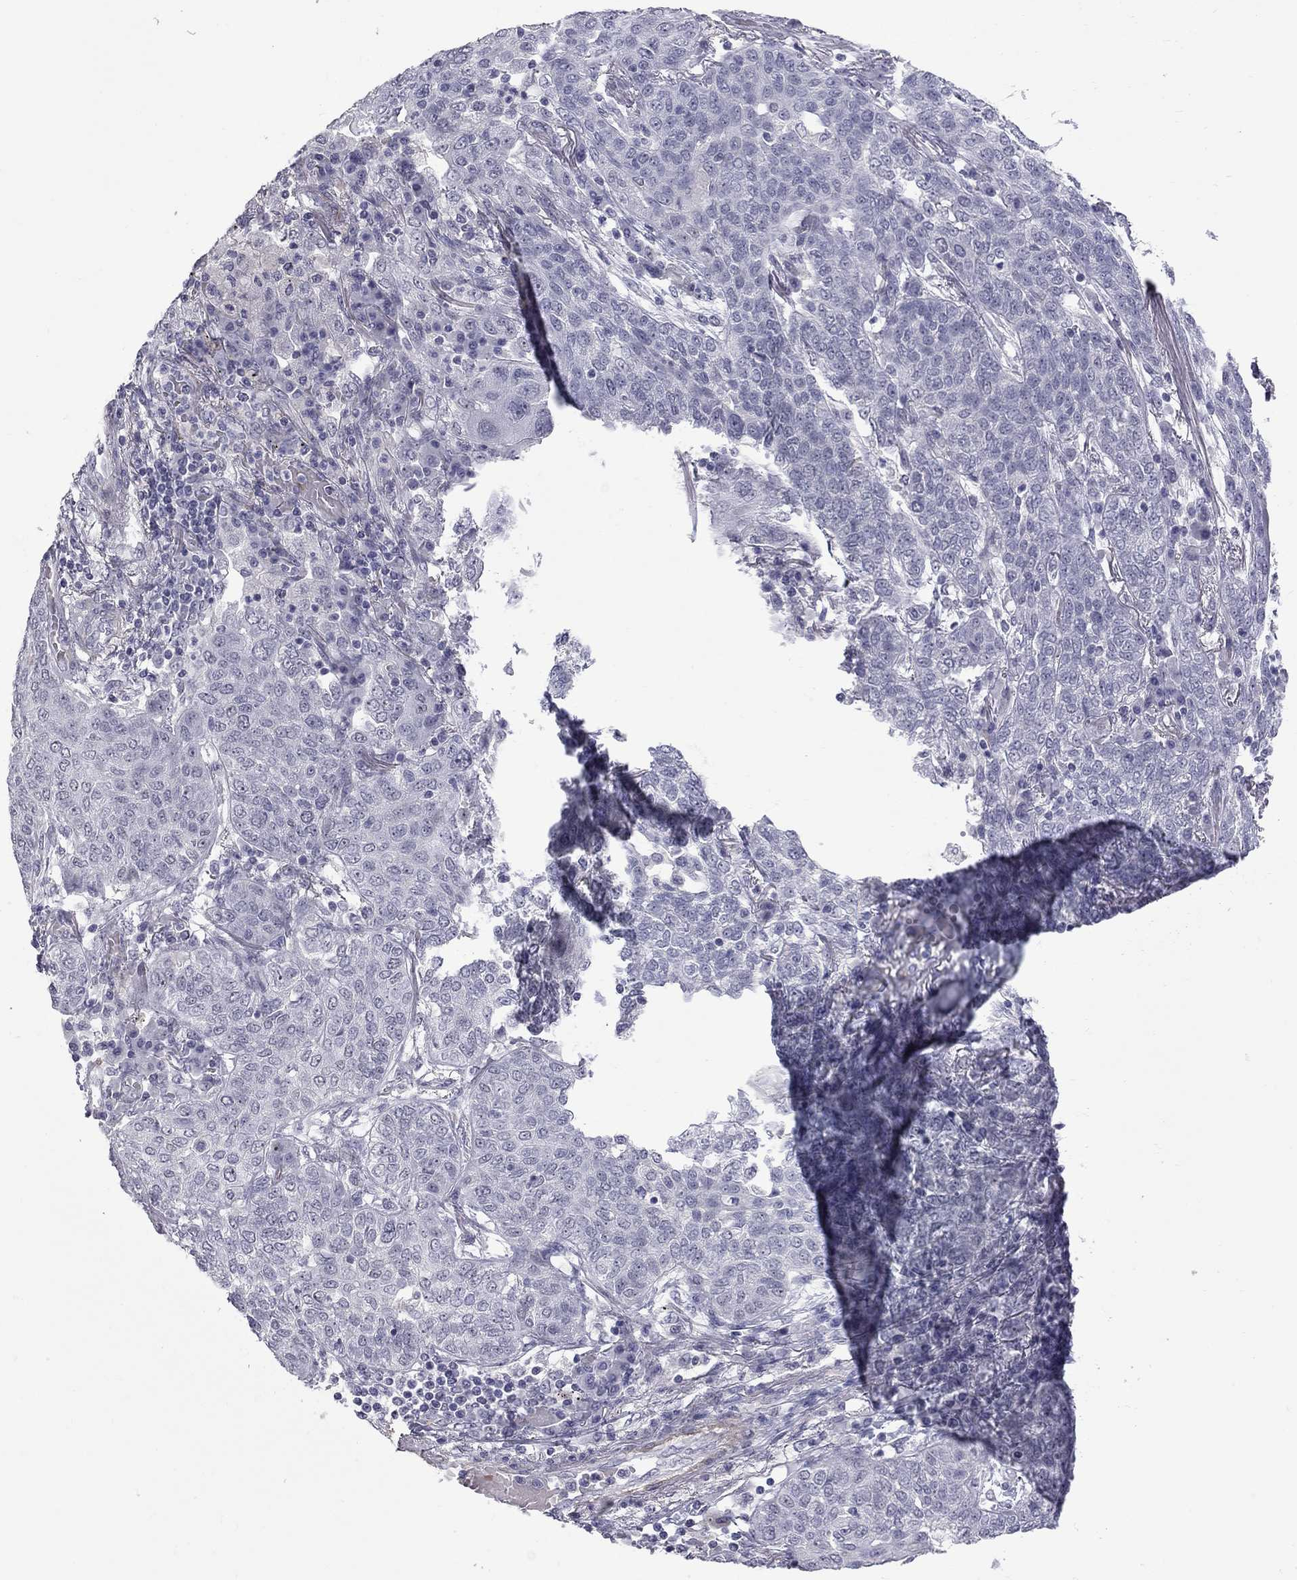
{"staining": {"intensity": "negative", "quantity": "none", "location": "none"}, "tissue": "lung cancer", "cell_type": "Tumor cells", "image_type": "cancer", "snomed": [{"axis": "morphology", "description": "Squamous cell carcinoma, NOS"}, {"axis": "topography", "description": "Lung"}], "caption": "Immunohistochemistry histopathology image of neoplastic tissue: lung cancer stained with DAB (3,3'-diaminobenzidine) reveals no significant protein positivity in tumor cells.", "gene": "GSG1L", "patient": {"sex": "female", "age": 70}}